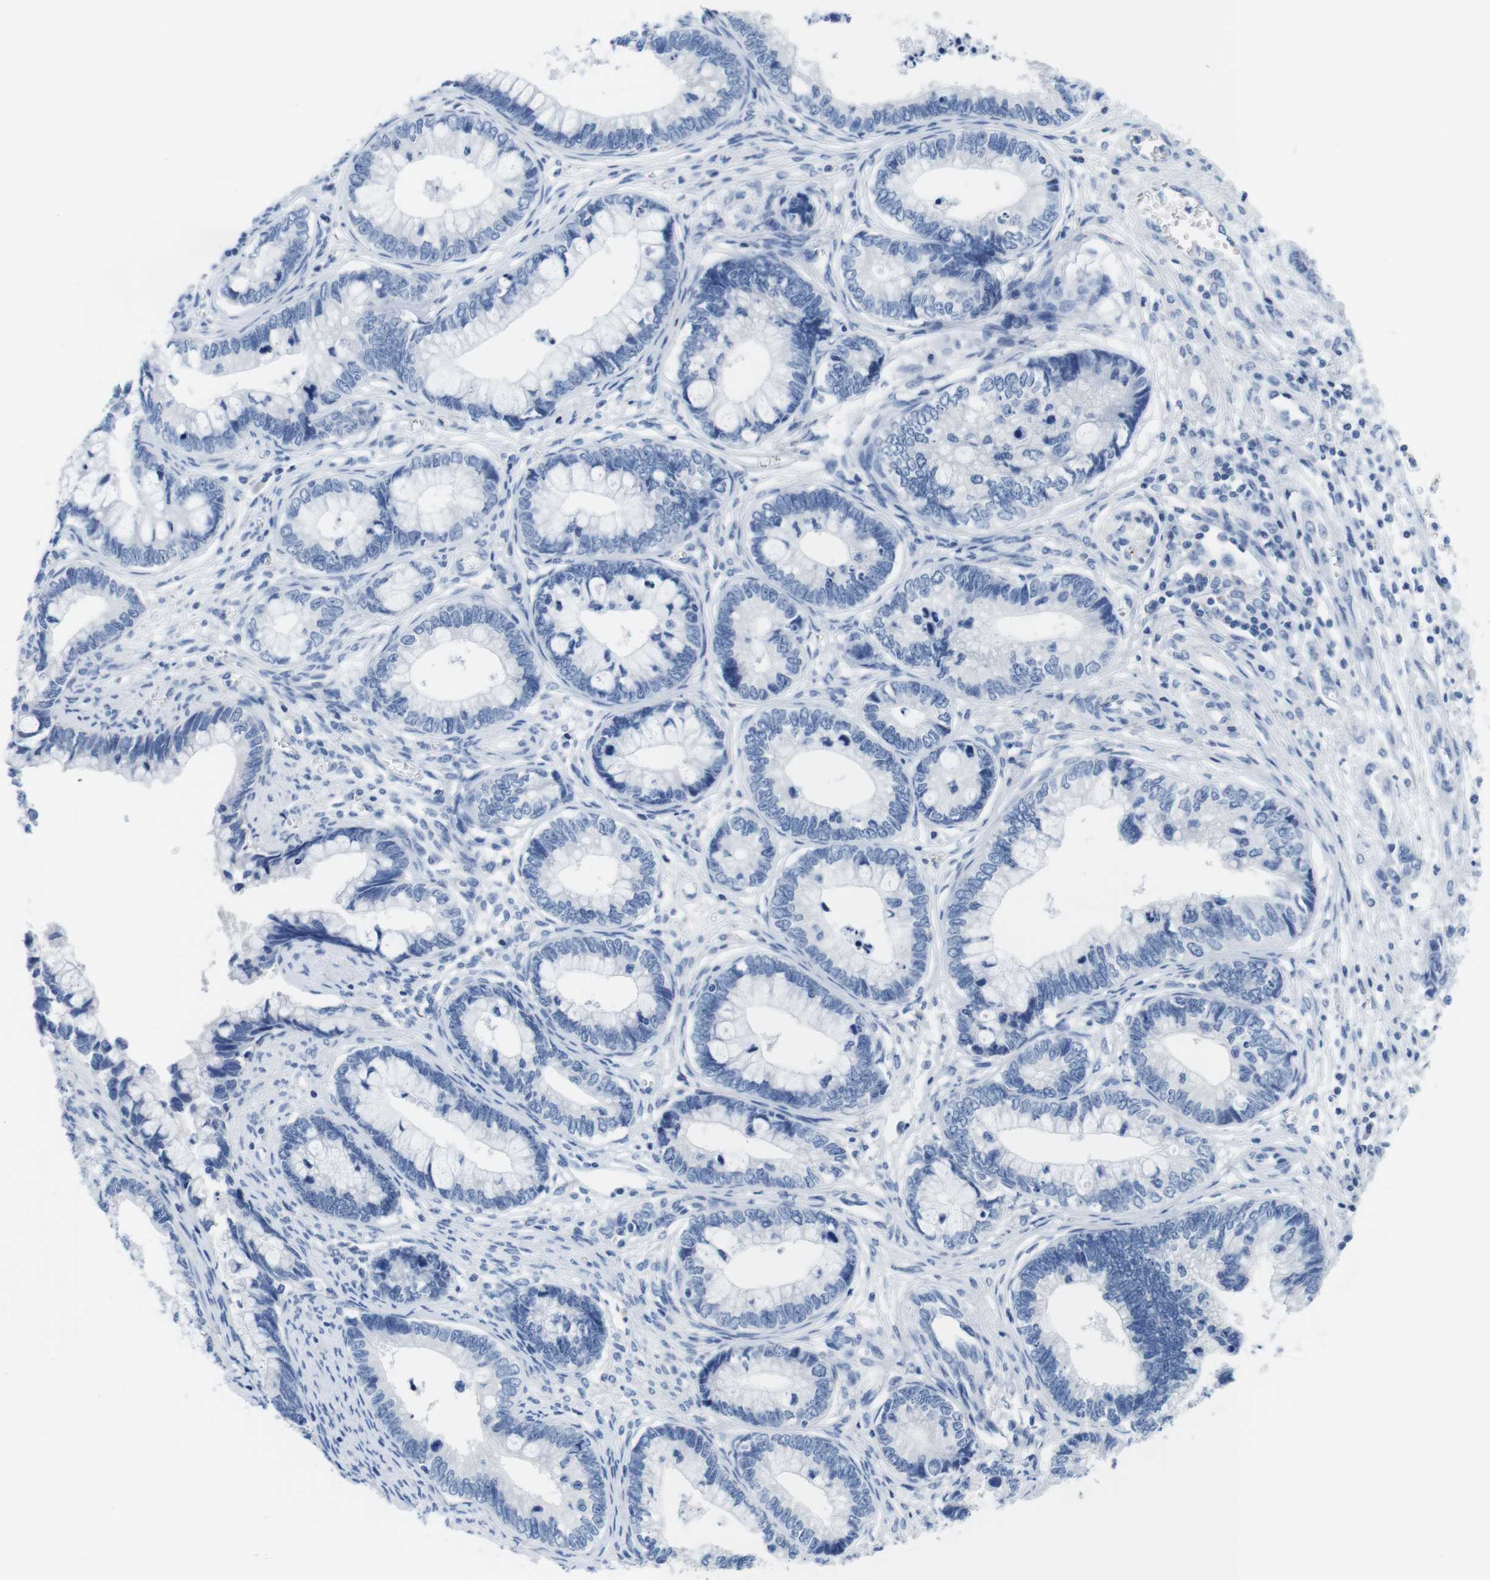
{"staining": {"intensity": "negative", "quantity": "none", "location": "none"}, "tissue": "cervical cancer", "cell_type": "Tumor cells", "image_type": "cancer", "snomed": [{"axis": "morphology", "description": "Adenocarcinoma, NOS"}, {"axis": "topography", "description": "Cervix"}], "caption": "IHC image of cervical cancer (adenocarcinoma) stained for a protein (brown), which shows no staining in tumor cells. (DAB (3,3'-diaminobenzidine) immunohistochemistry, high magnification).", "gene": "MAP6", "patient": {"sex": "female", "age": 44}}